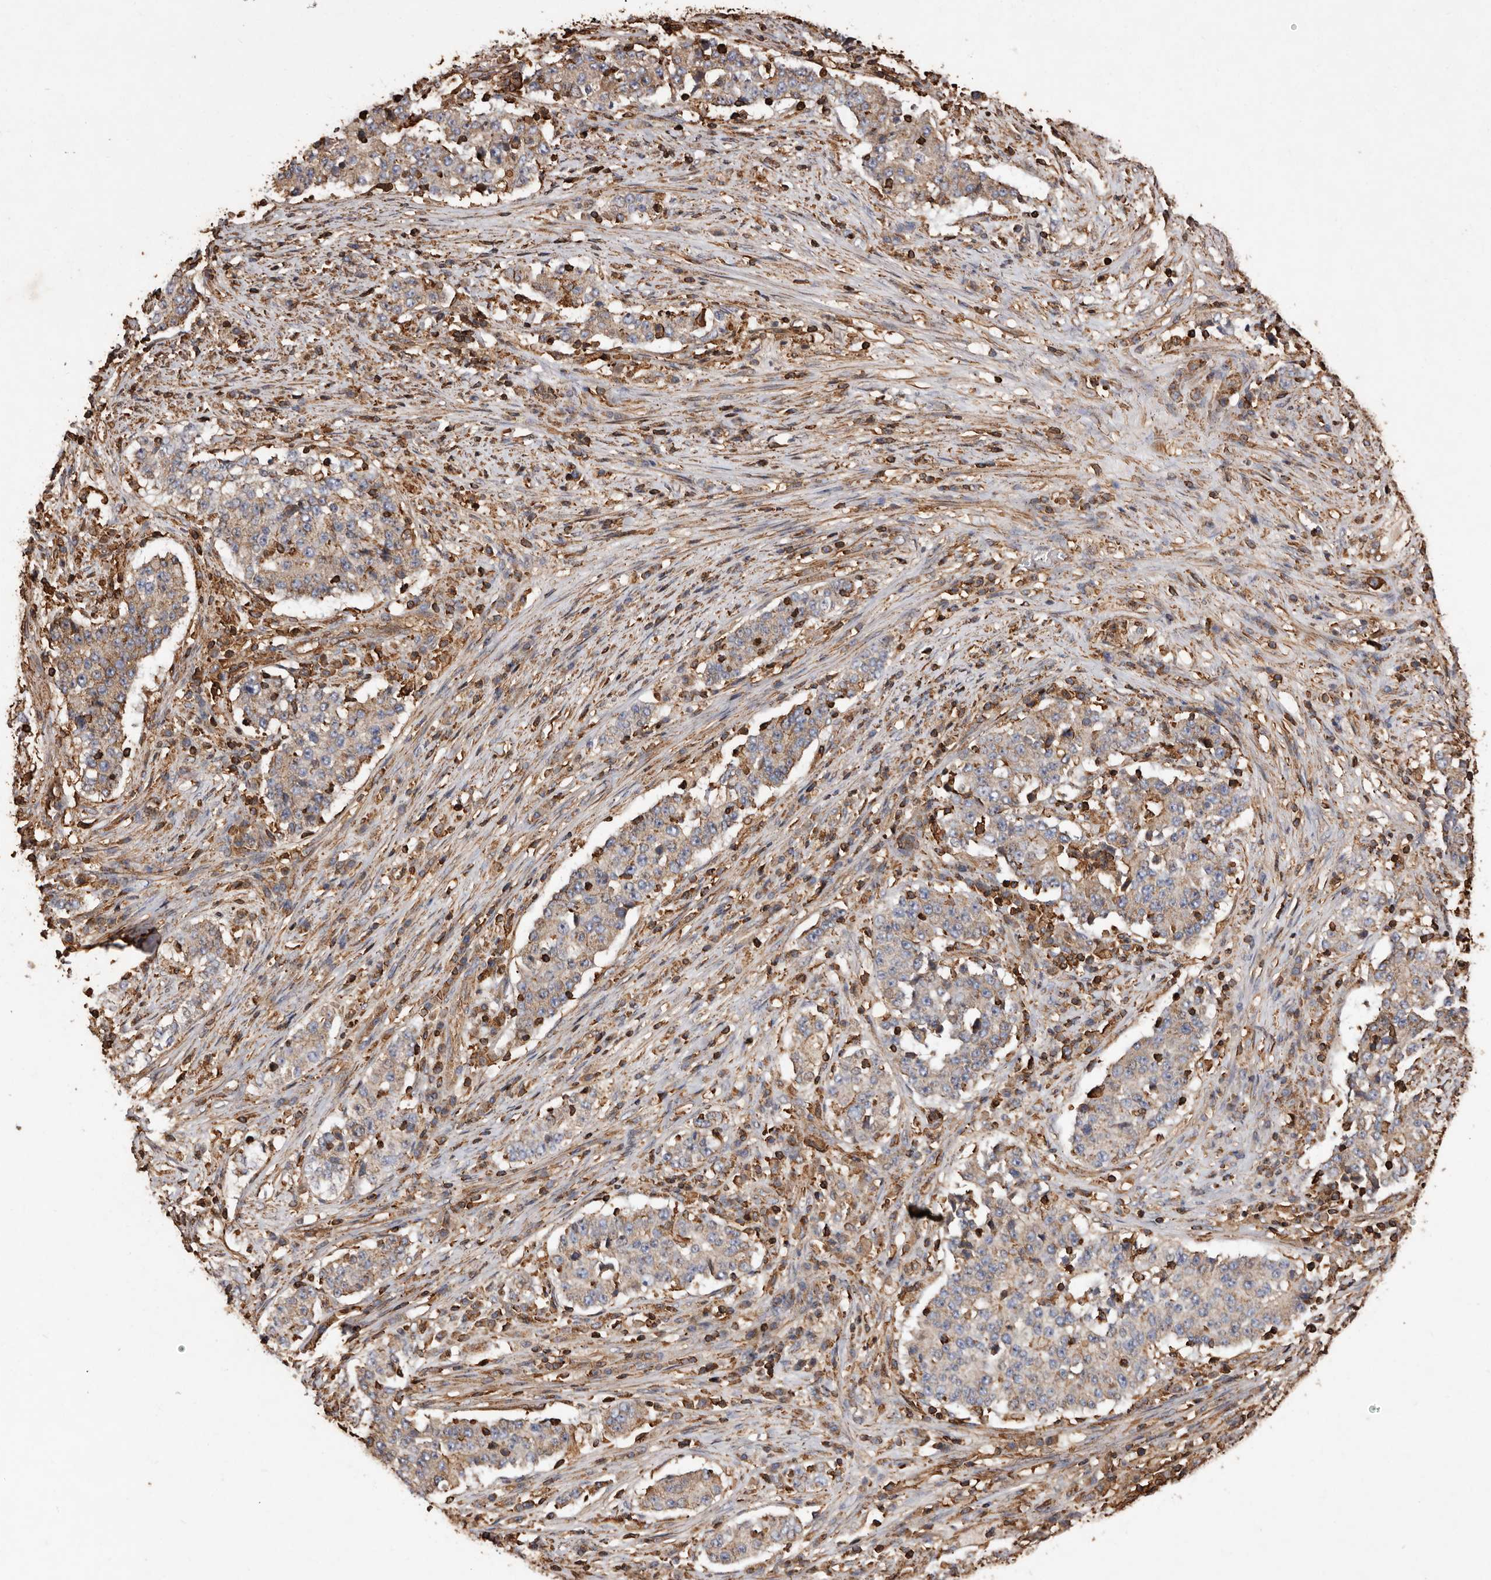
{"staining": {"intensity": "weak", "quantity": ">75%", "location": "cytoplasmic/membranous"}, "tissue": "stomach cancer", "cell_type": "Tumor cells", "image_type": "cancer", "snomed": [{"axis": "morphology", "description": "Adenocarcinoma, NOS"}, {"axis": "topography", "description": "Stomach"}], "caption": "Immunohistochemistry (DAB) staining of human adenocarcinoma (stomach) shows weak cytoplasmic/membranous protein staining in approximately >75% of tumor cells.", "gene": "COQ8B", "patient": {"sex": "male", "age": 59}}